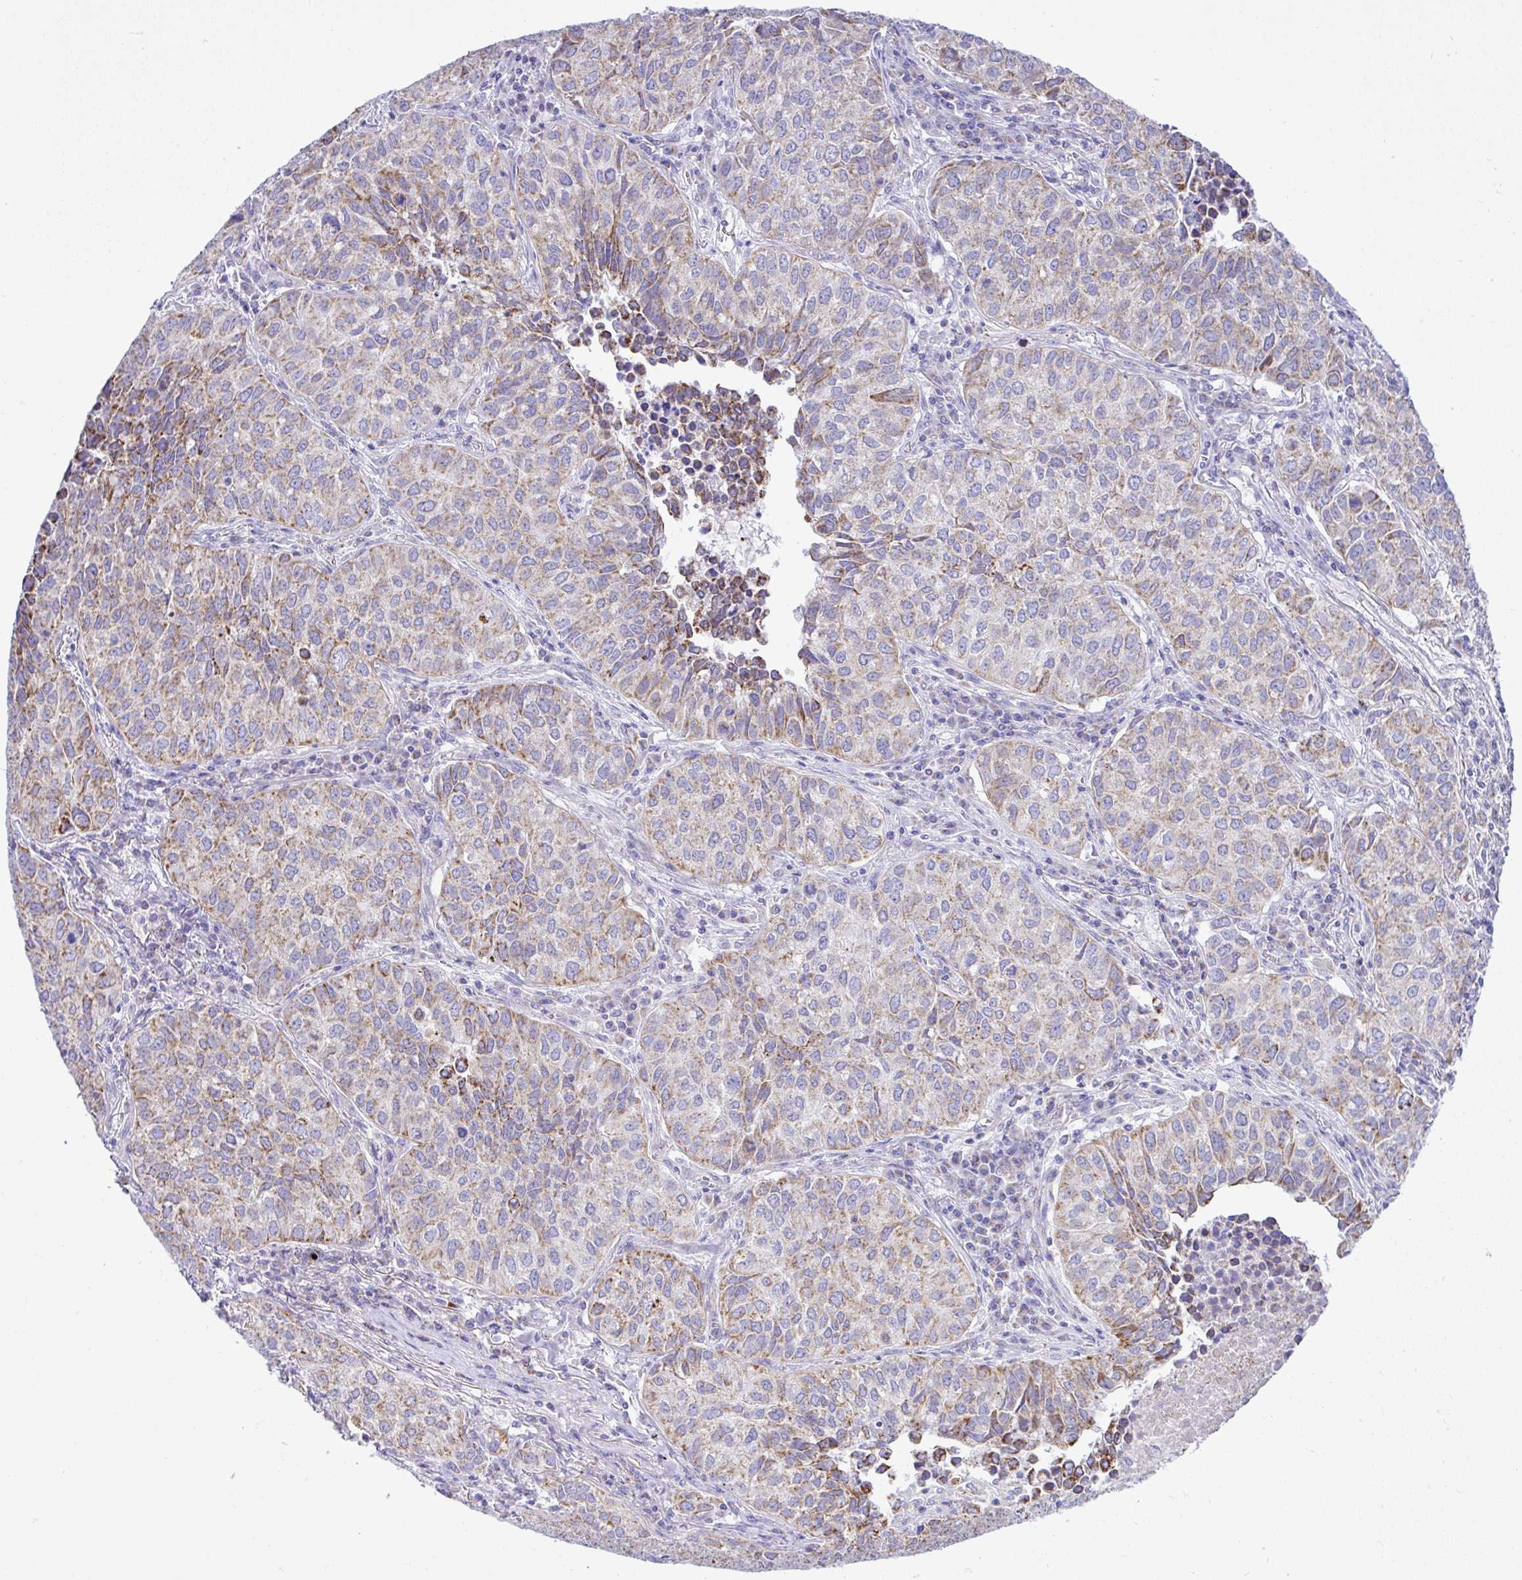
{"staining": {"intensity": "weak", "quantity": "25%-75%", "location": "cytoplasmic/membranous"}, "tissue": "lung cancer", "cell_type": "Tumor cells", "image_type": "cancer", "snomed": [{"axis": "morphology", "description": "Adenocarcinoma, NOS"}, {"axis": "topography", "description": "Lung"}], "caption": "This photomicrograph shows immunohistochemistry (IHC) staining of human lung cancer (adenocarcinoma), with low weak cytoplasmic/membranous expression in approximately 25%-75% of tumor cells.", "gene": "SLC13A1", "patient": {"sex": "female", "age": 50}}